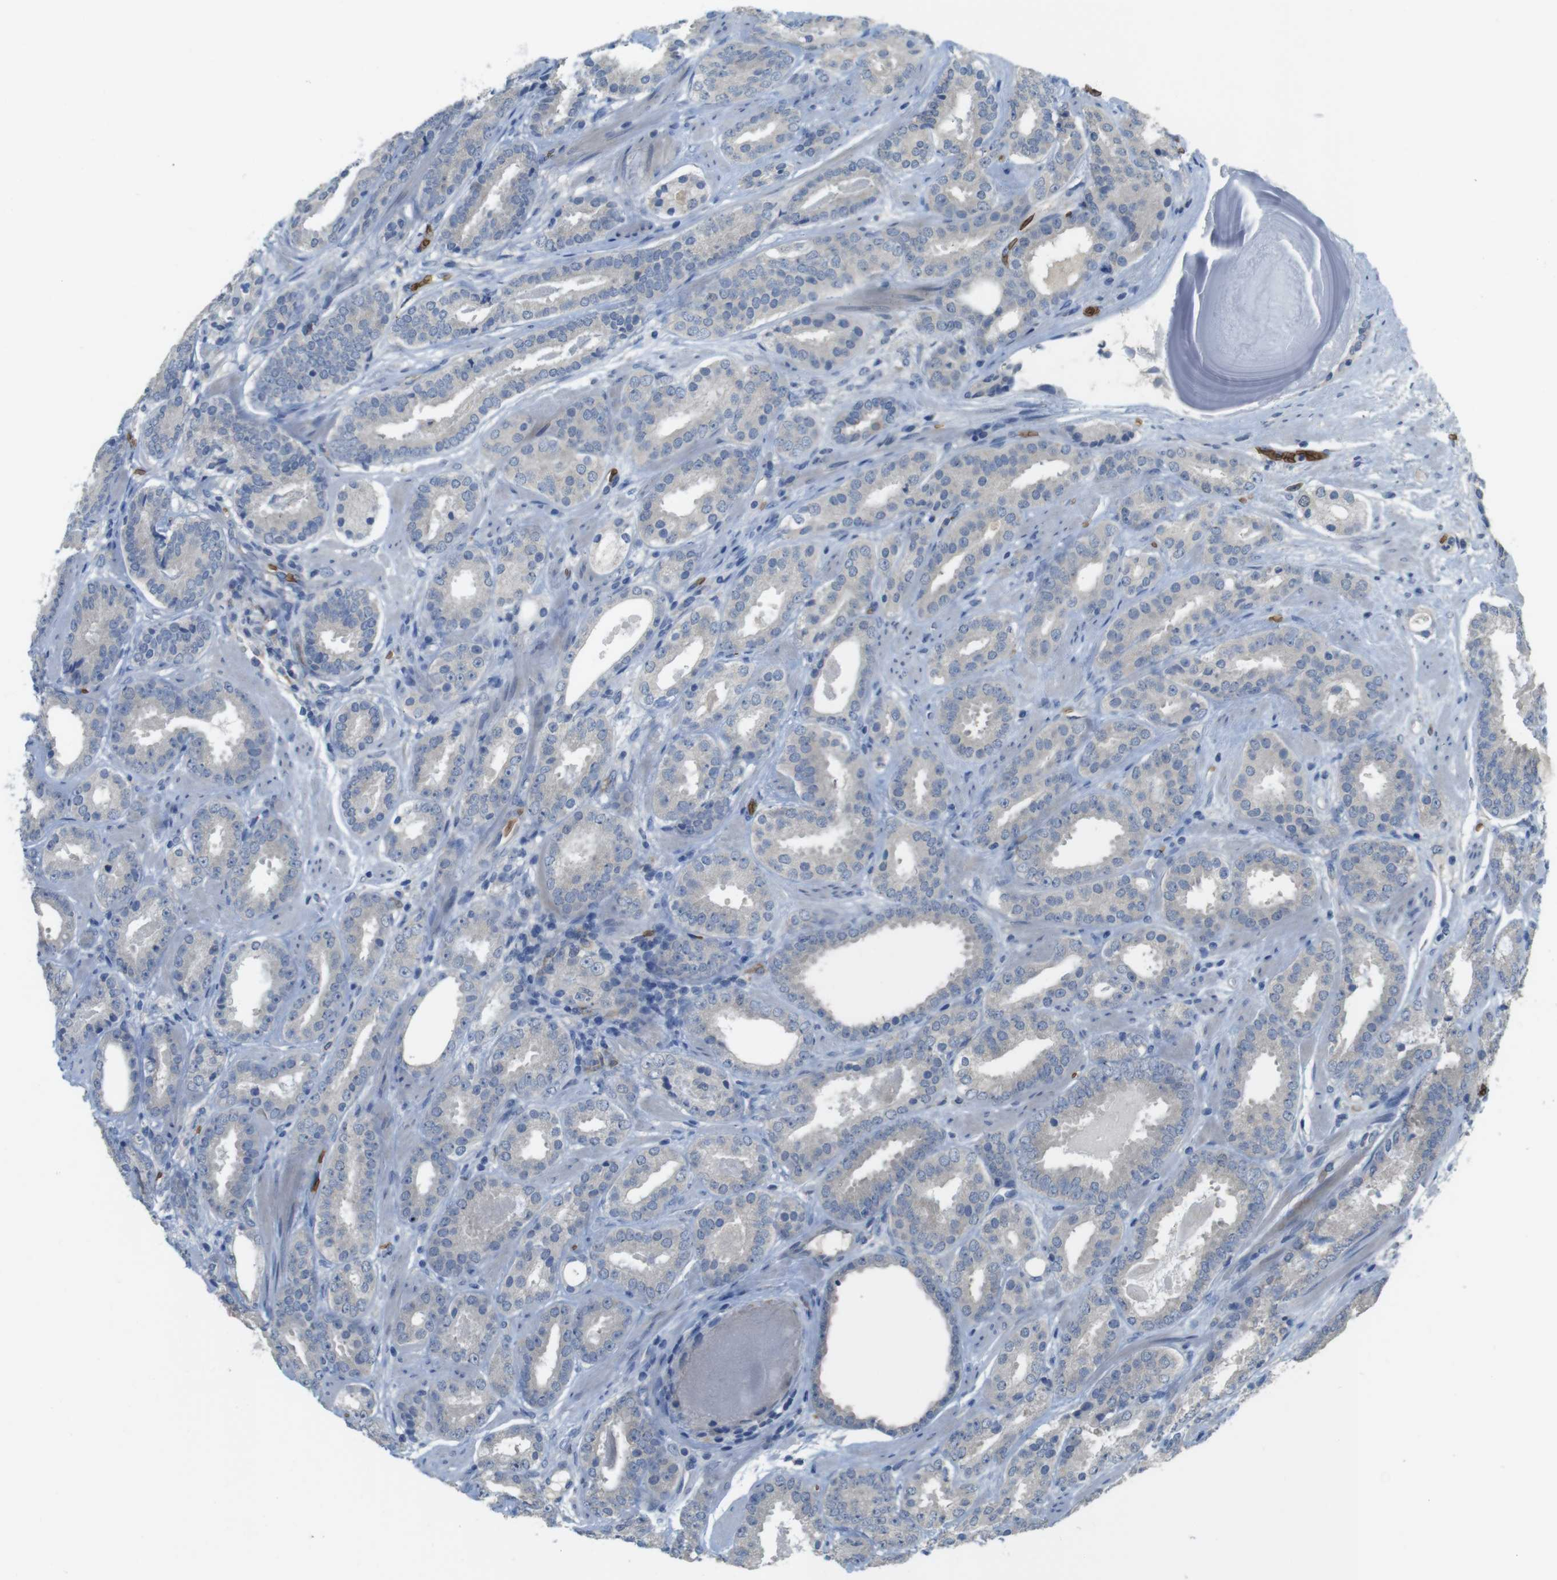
{"staining": {"intensity": "negative", "quantity": "none", "location": "none"}, "tissue": "prostate cancer", "cell_type": "Tumor cells", "image_type": "cancer", "snomed": [{"axis": "morphology", "description": "Adenocarcinoma, Low grade"}, {"axis": "topography", "description": "Prostate"}], "caption": "The IHC photomicrograph has no significant expression in tumor cells of adenocarcinoma (low-grade) (prostate) tissue.", "gene": "GYPA", "patient": {"sex": "male", "age": 69}}